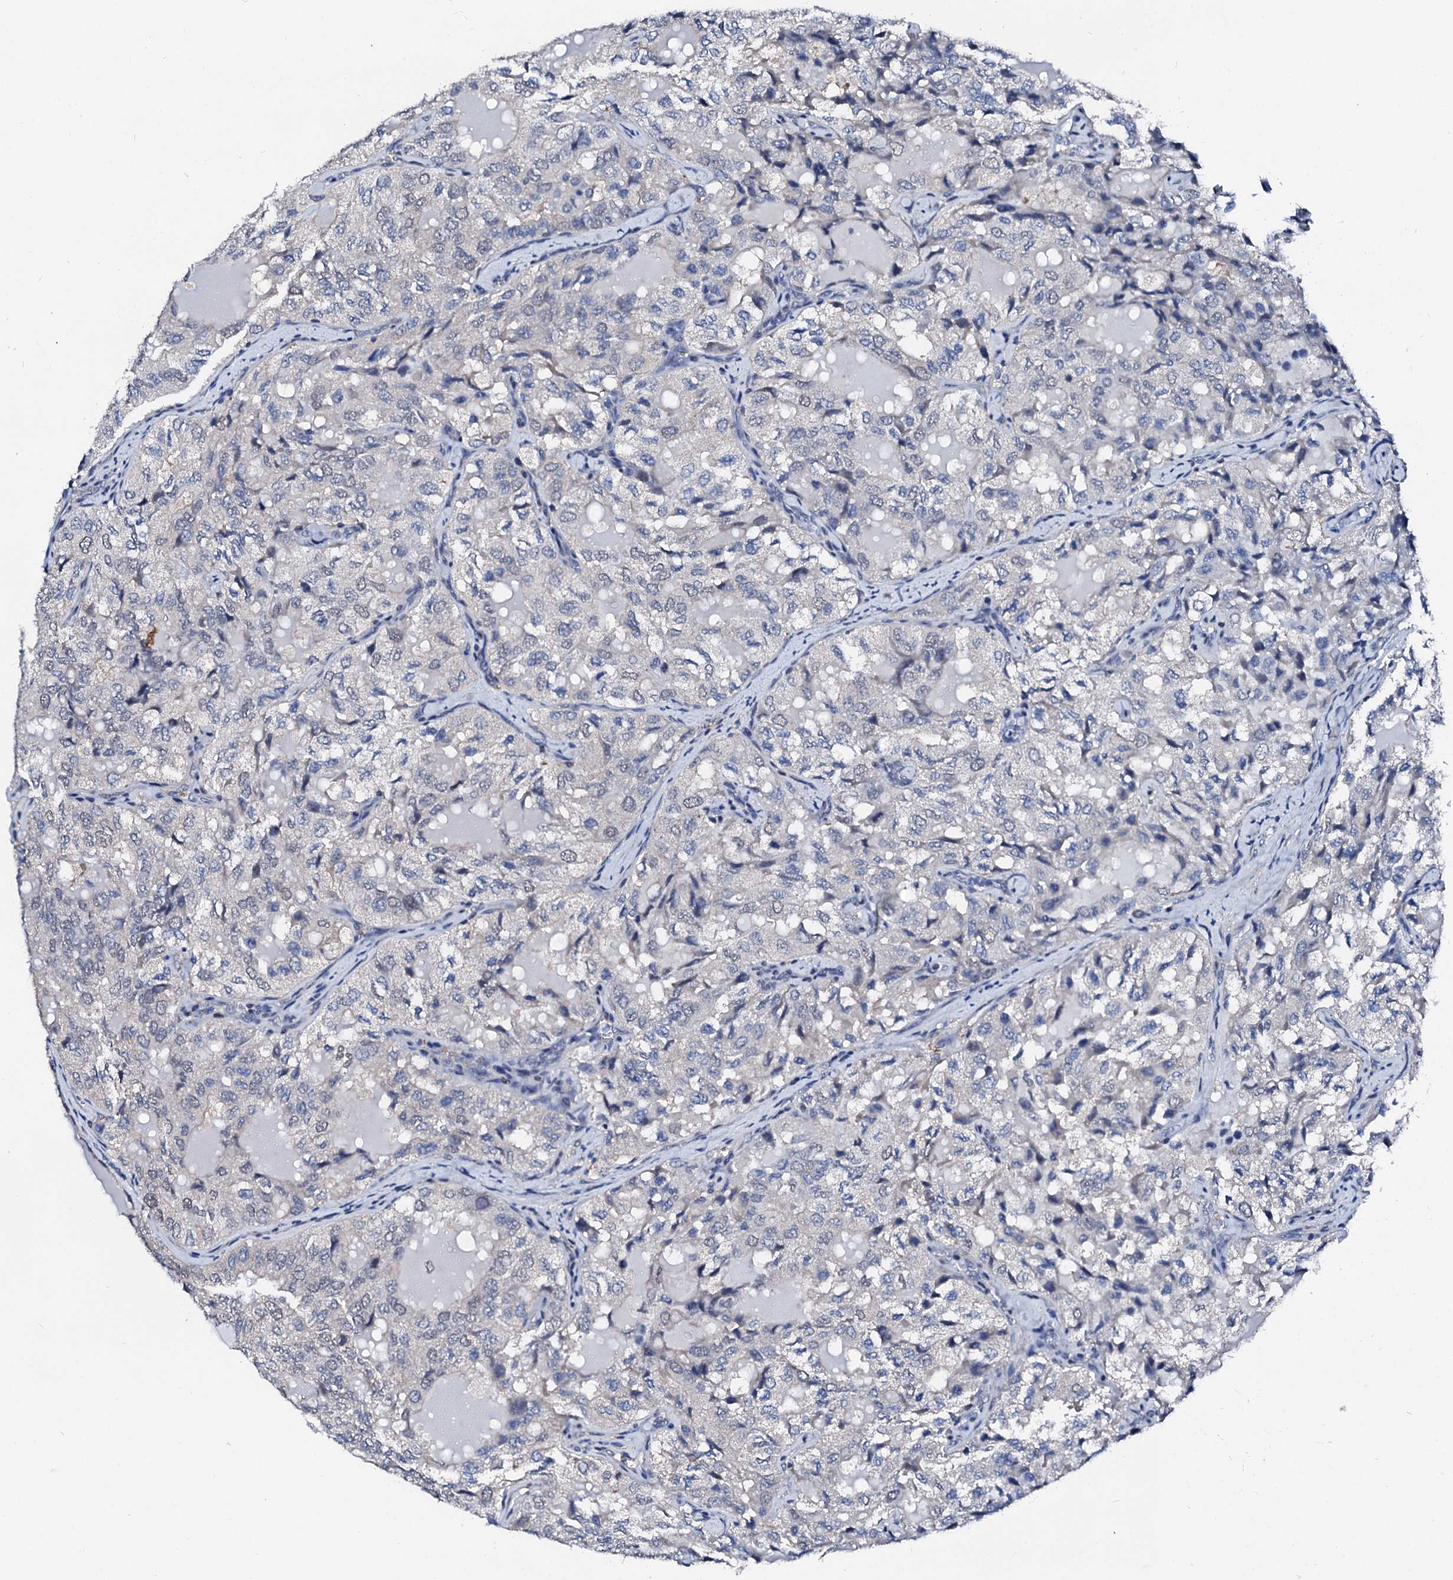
{"staining": {"intensity": "negative", "quantity": "none", "location": "none"}, "tissue": "thyroid cancer", "cell_type": "Tumor cells", "image_type": "cancer", "snomed": [{"axis": "morphology", "description": "Follicular adenoma carcinoma, NOS"}, {"axis": "topography", "description": "Thyroid gland"}], "caption": "The micrograph reveals no significant positivity in tumor cells of thyroid follicular adenoma carcinoma. The staining is performed using DAB brown chromogen with nuclei counter-stained in using hematoxylin.", "gene": "CSN2", "patient": {"sex": "male", "age": 75}}